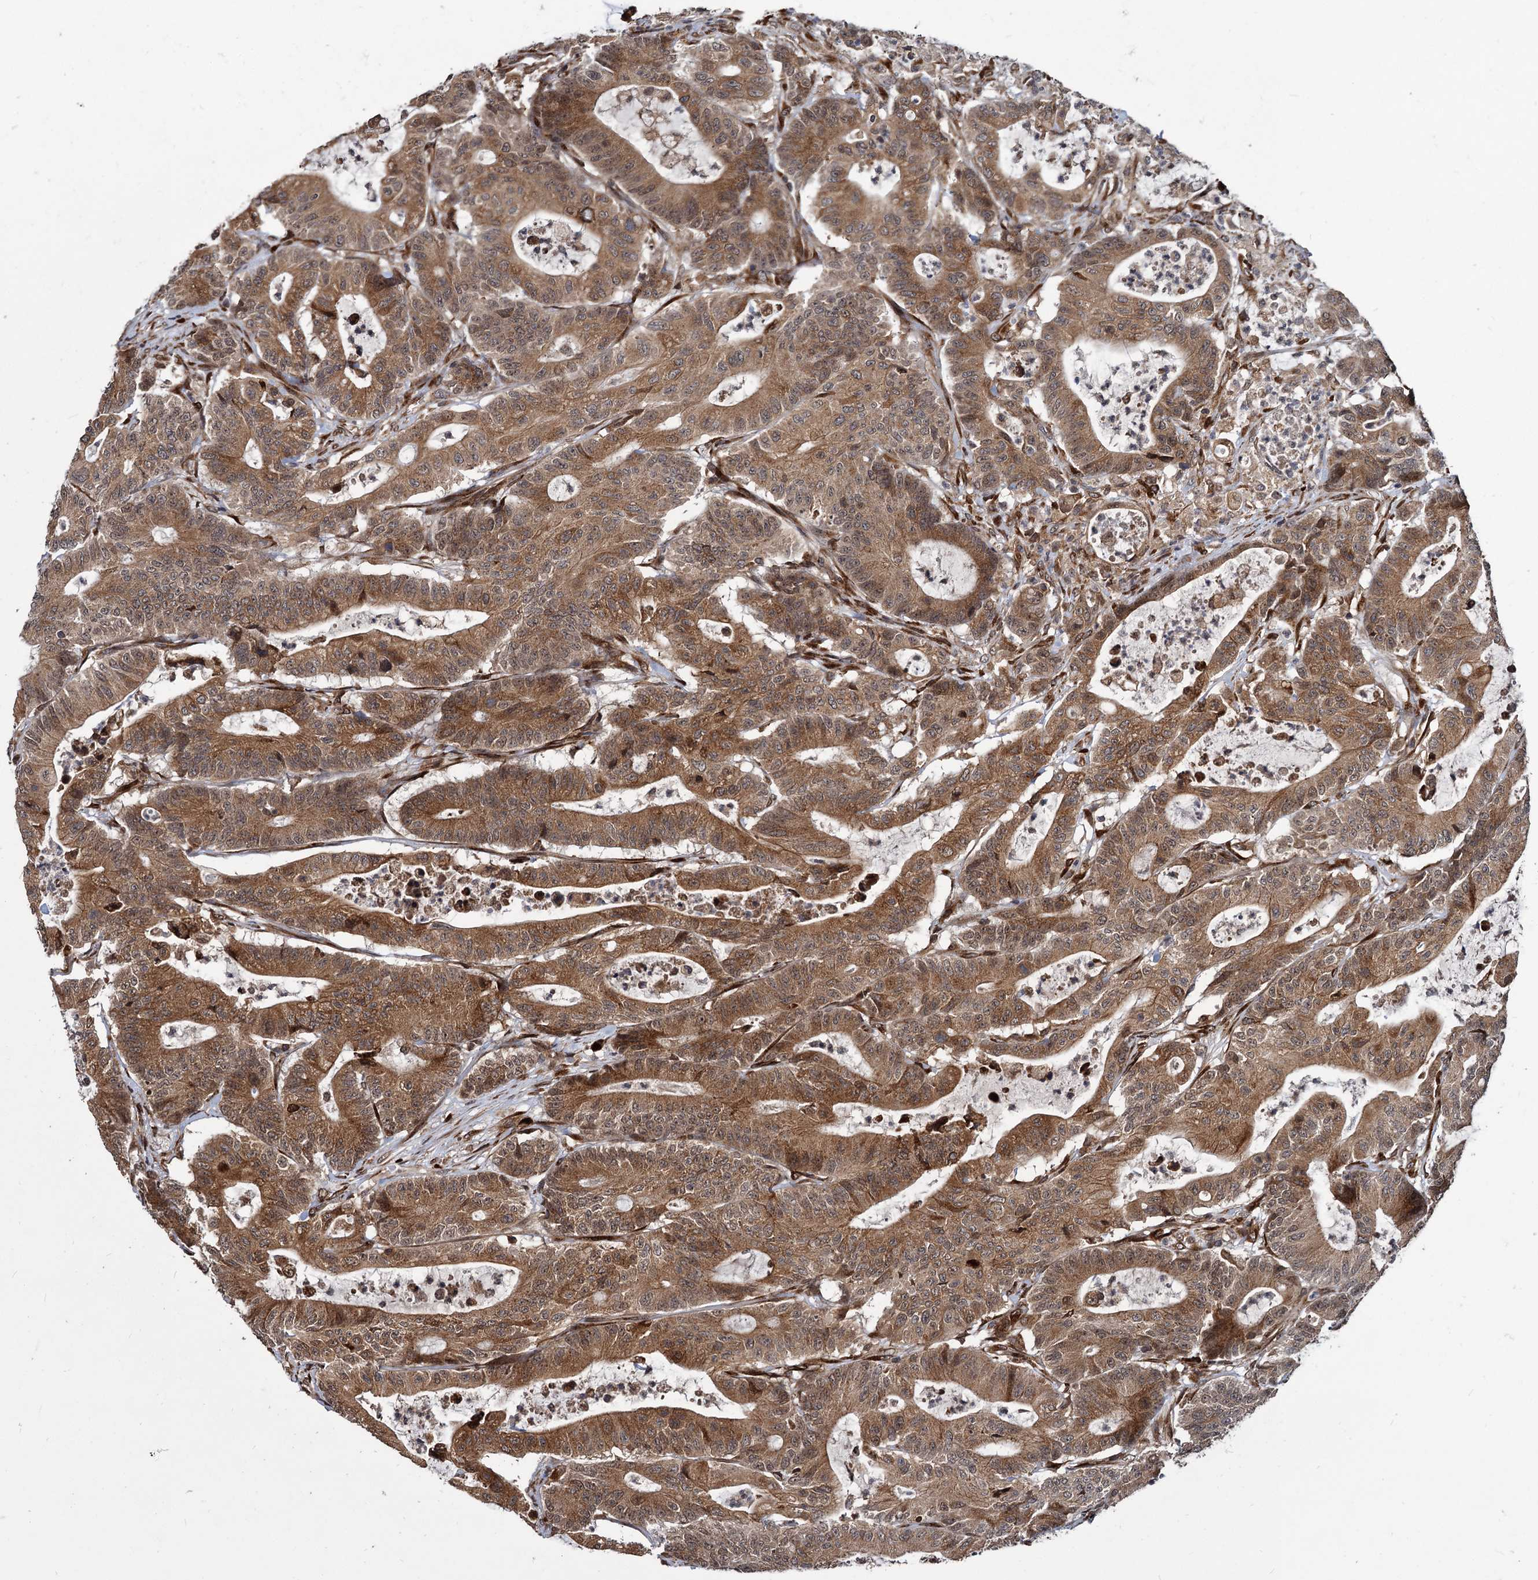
{"staining": {"intensity": "moderate", "quantity": ">75%", "location": "cytoplasmic/membranous"}, "tissue": "colorectal cancer", "cell_type": "Tumor cells", "image_type": "cancer", "snomed": [{"axis": "morphology", "description": "Adenocarcinoma, NOS"}, {"axis": "topography", "description": "Colon"}], "caption": "Colorectal adenocarcinoma tissue demonstrates moderate cytoplasmic/membranous staining in about >75% of tumor cells, visualized by immunohistochemistry.", "gene": "SAAL1", "patient": {"sex": "female", "age": 84}}